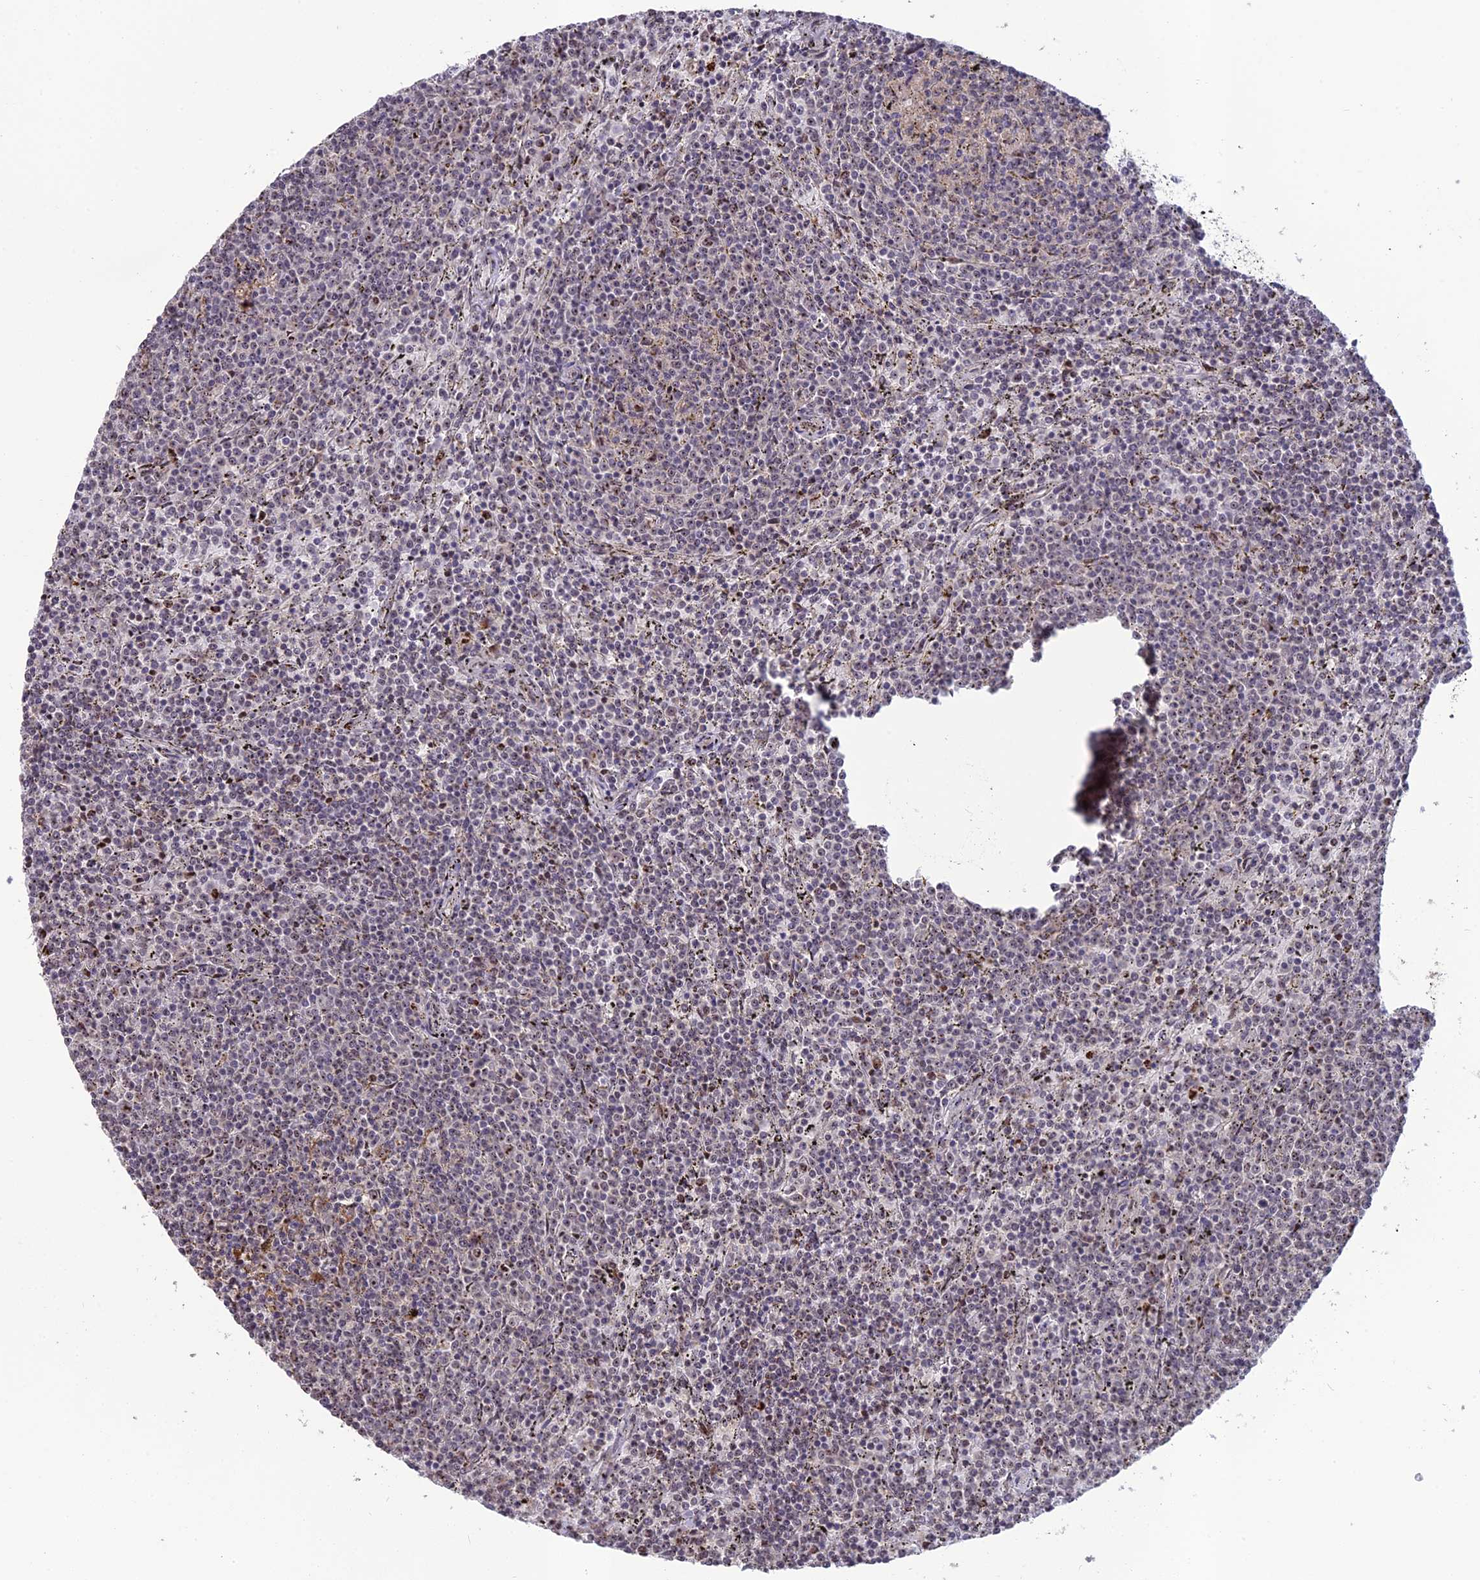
{"staining": {"intensity": "weak", "quantity": "<25%", "location": "nuclear"}, "tissue": "lymphoma", "cell_type": "Tumor cells", "image_type": "cancer", "snomed": [{"axis": "morphology", "description": "Malignant lymphoma, non-Hodgkin's type, Low grade"}, {"axis": "topography", "description": "Spleen"}], "caption": "This photomicrograph is of malignant lymphoma, non-Hodgkin's type (low-grade) stained with IHC to label a protein in brown with the nuclei are counter-stained blue. There is no expression in tumor cells.", "gene": "FAM131A", "patient": {"sex": "female", "age": 50}}